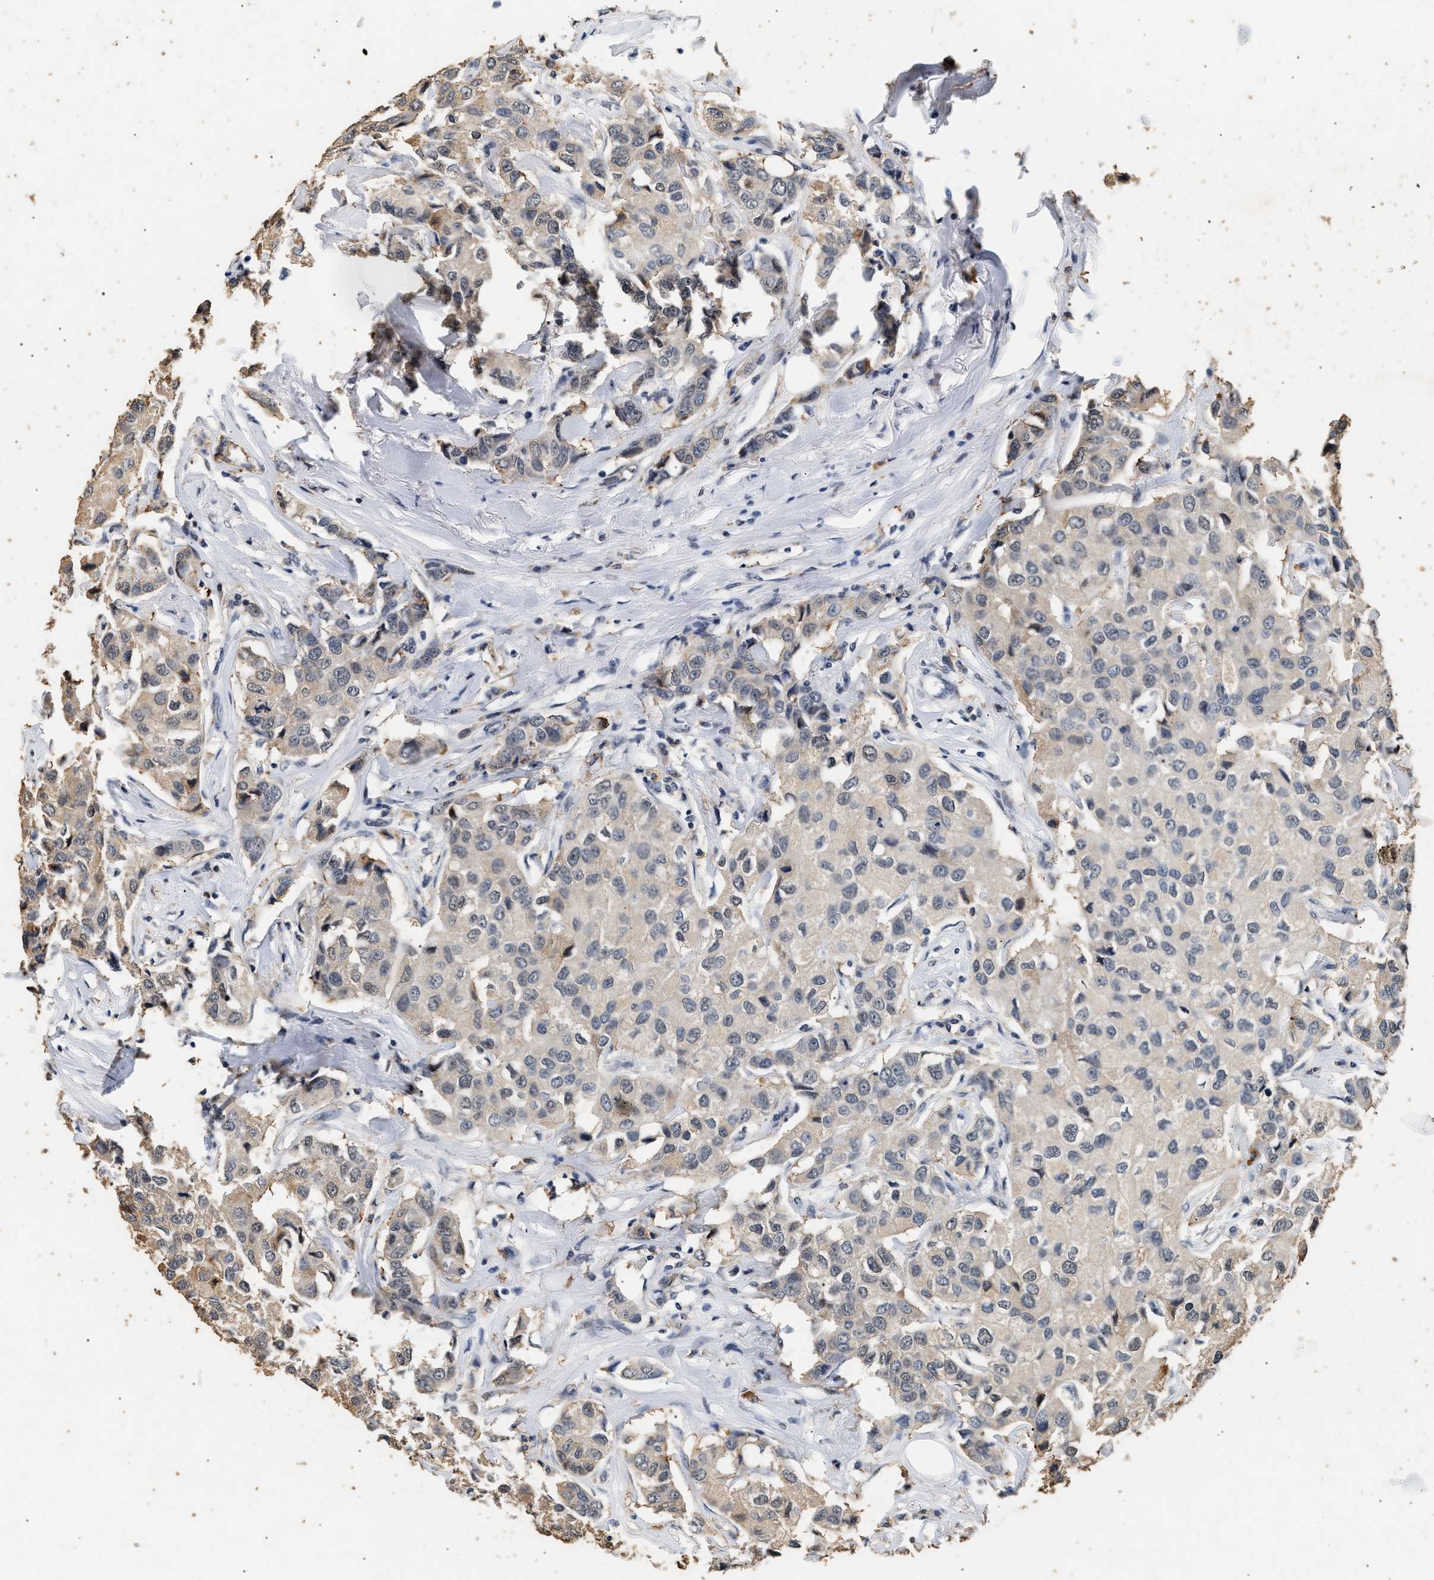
{"staining": {"intensity": "weak", "quantity": "25%-75%", "location": "cytoplasmic/membranous,nuclear"}, "tissue": "breast cancer", "cell_type": "Tumor cells", "image_type": "cancer", "snomed": [{"axis": "morphology", "description": "Duct carcinoma"}, {"axis": "topography", "description": "Breast"}], "caption": "Breast cancer (infiltrating ductal carcinoma) stained with immunohistochemistry (IHC) demonstrates weak cytoplasmic/membranous and nuclear expression in about 25%-75% of tumor cells. Using DAB (brown) and hematoxylin (blue) stains, captured at high magnification using brightfield microscopy.", "gene": "THOC1", "patient": {"sex": "female", "age": 80}}